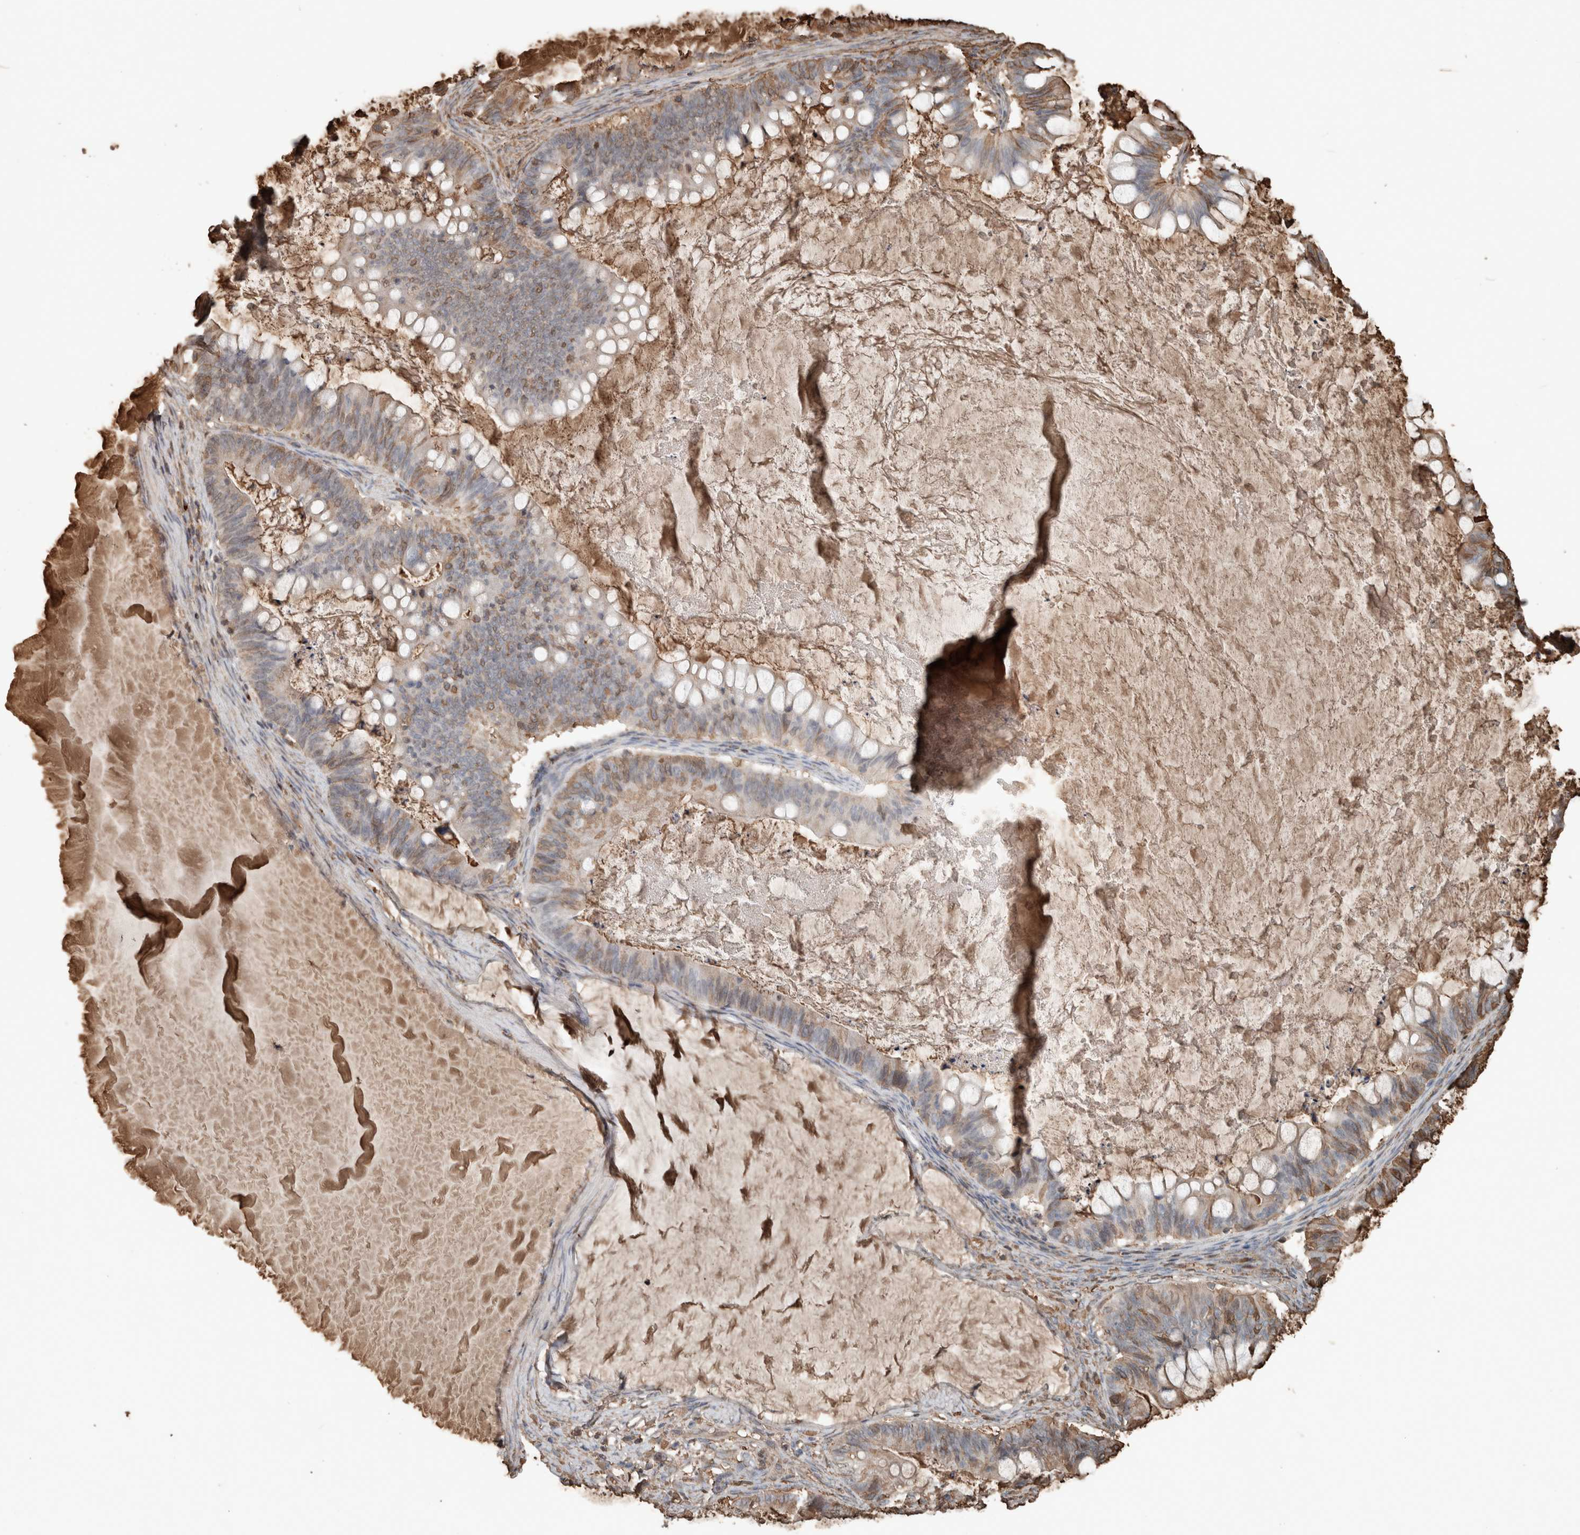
{"staining": {"intensity": "weak", "quantity": "25%-75%", "location": "cytoplasmic/membranous"}, "tissue": "ovarian cancer", "cell_type": "Tumor cells", "image_type": "cancer", "snomed": [{"axis": "morphology", "description": "Cystadenocarcinoma, mucinous, NOS"}, {"axis": "topography", "description": "Ovary"}], "caption": "Protein expression analysis of mucinous cystadenocarcinoma (ovarian) displays weak cytoplasmic/membranous staining in approximately 25%-75% of tumor cells. The staining was performed using DAB (3,3'-diaminobenzidine) to visualize the protein expression in brown, while the nuclei were stained in blue with hematoxylin (Magnification: 20x).", "gene": "USP34", "patient": {"sex": "female", "age": 61}}